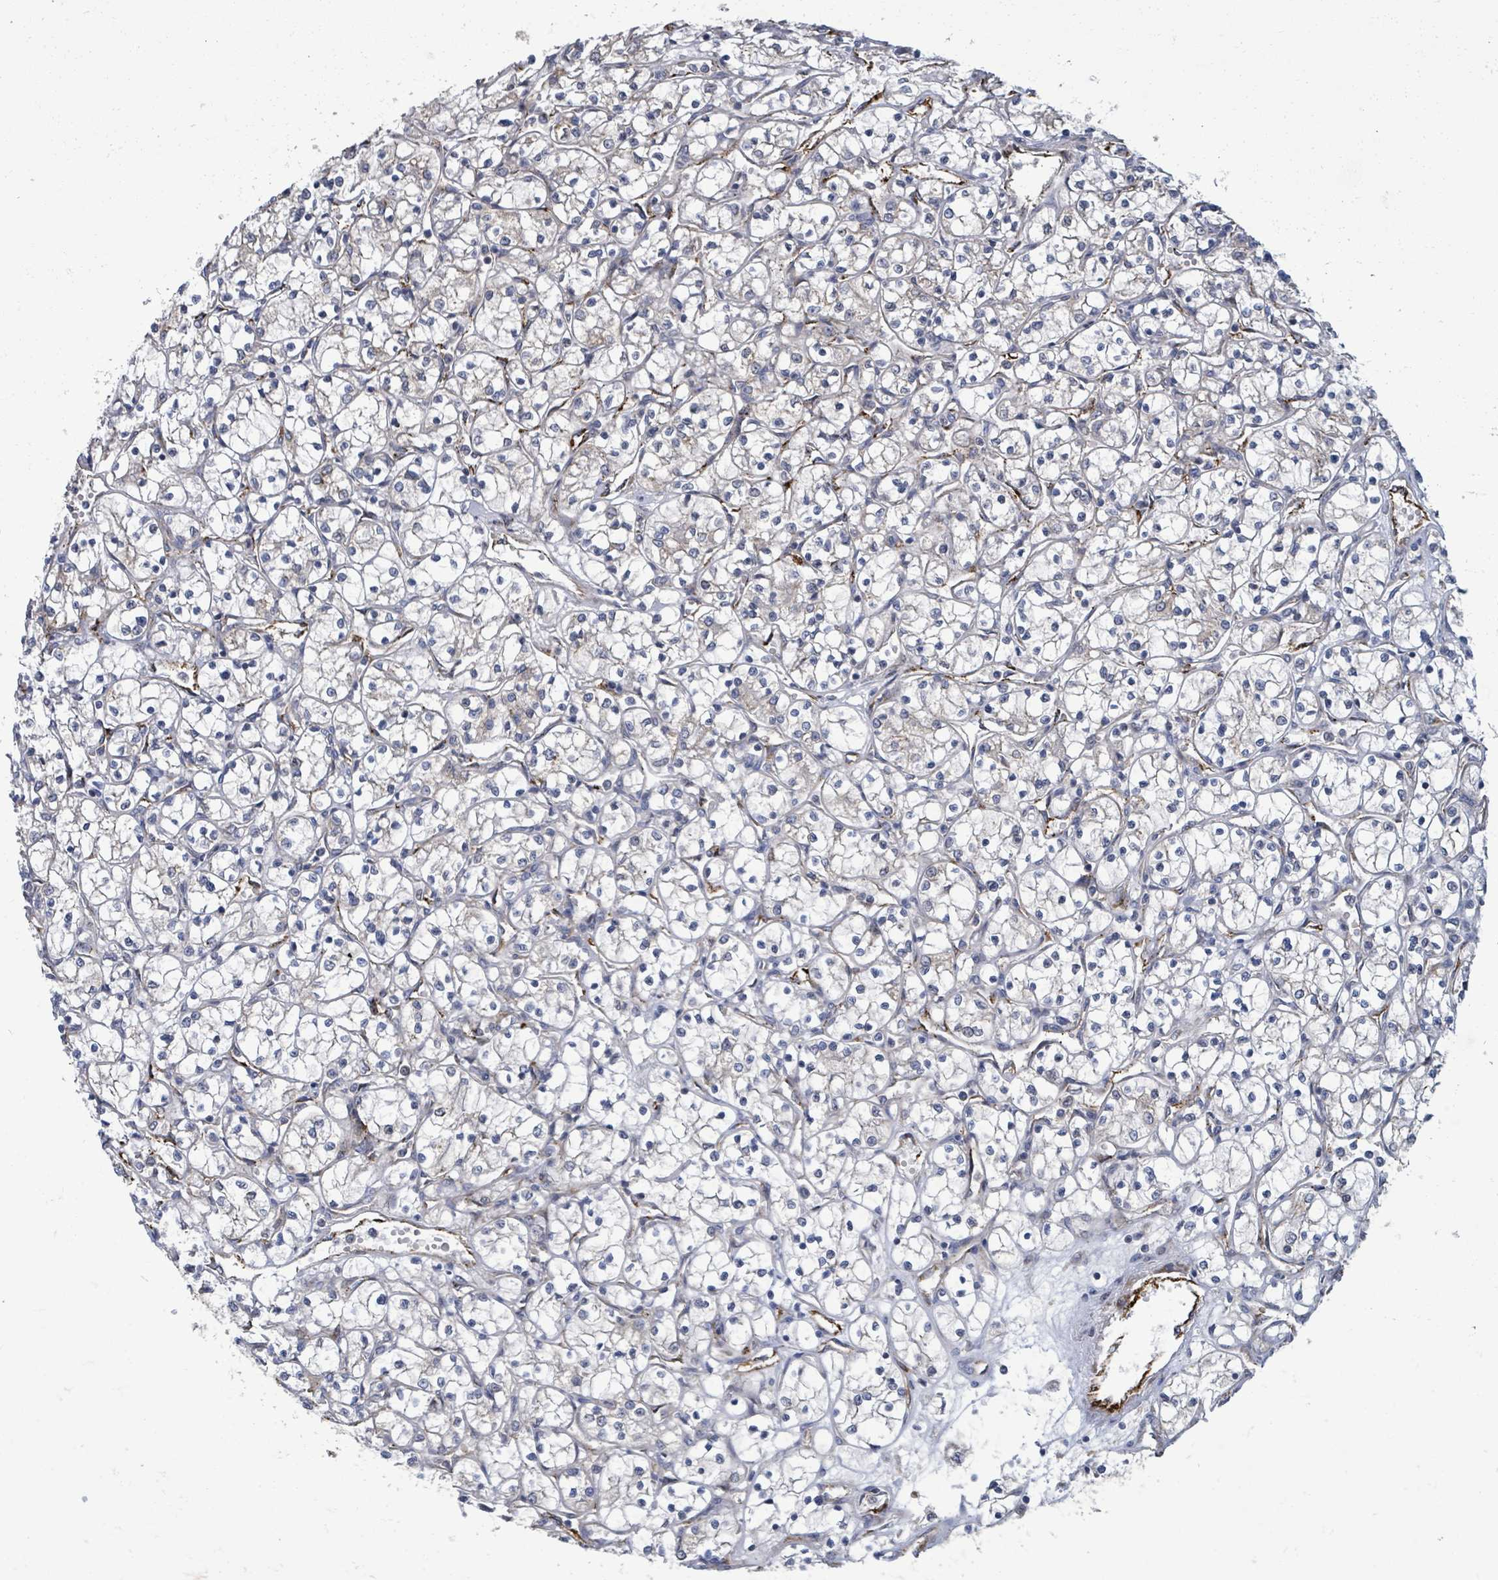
{"staining": {"intensity": "negative", "quantity": "none", "location": "none"}, "tissue": "renal cancer", "cell_type": "Tumor cells", "image_type": "cancer", "snomed": [{"axis": "morphology", "description": "Adenocarcinoma, NOS"}, {"axis": "topography", "description": "Kidney"}], "caption": "DAB immunohistochemical staining of renal cancer demonstrates no significant positivity in tumor cells. The staining was performed using DAB (3,3'-diaminobenzidine) to visualize the protein expression in brown, while the nuclei were stained in blue with hematoxylin (Magnification: 20x).", "gene": "NOMO1", "patient": {"sex": "female", "age": 69}}